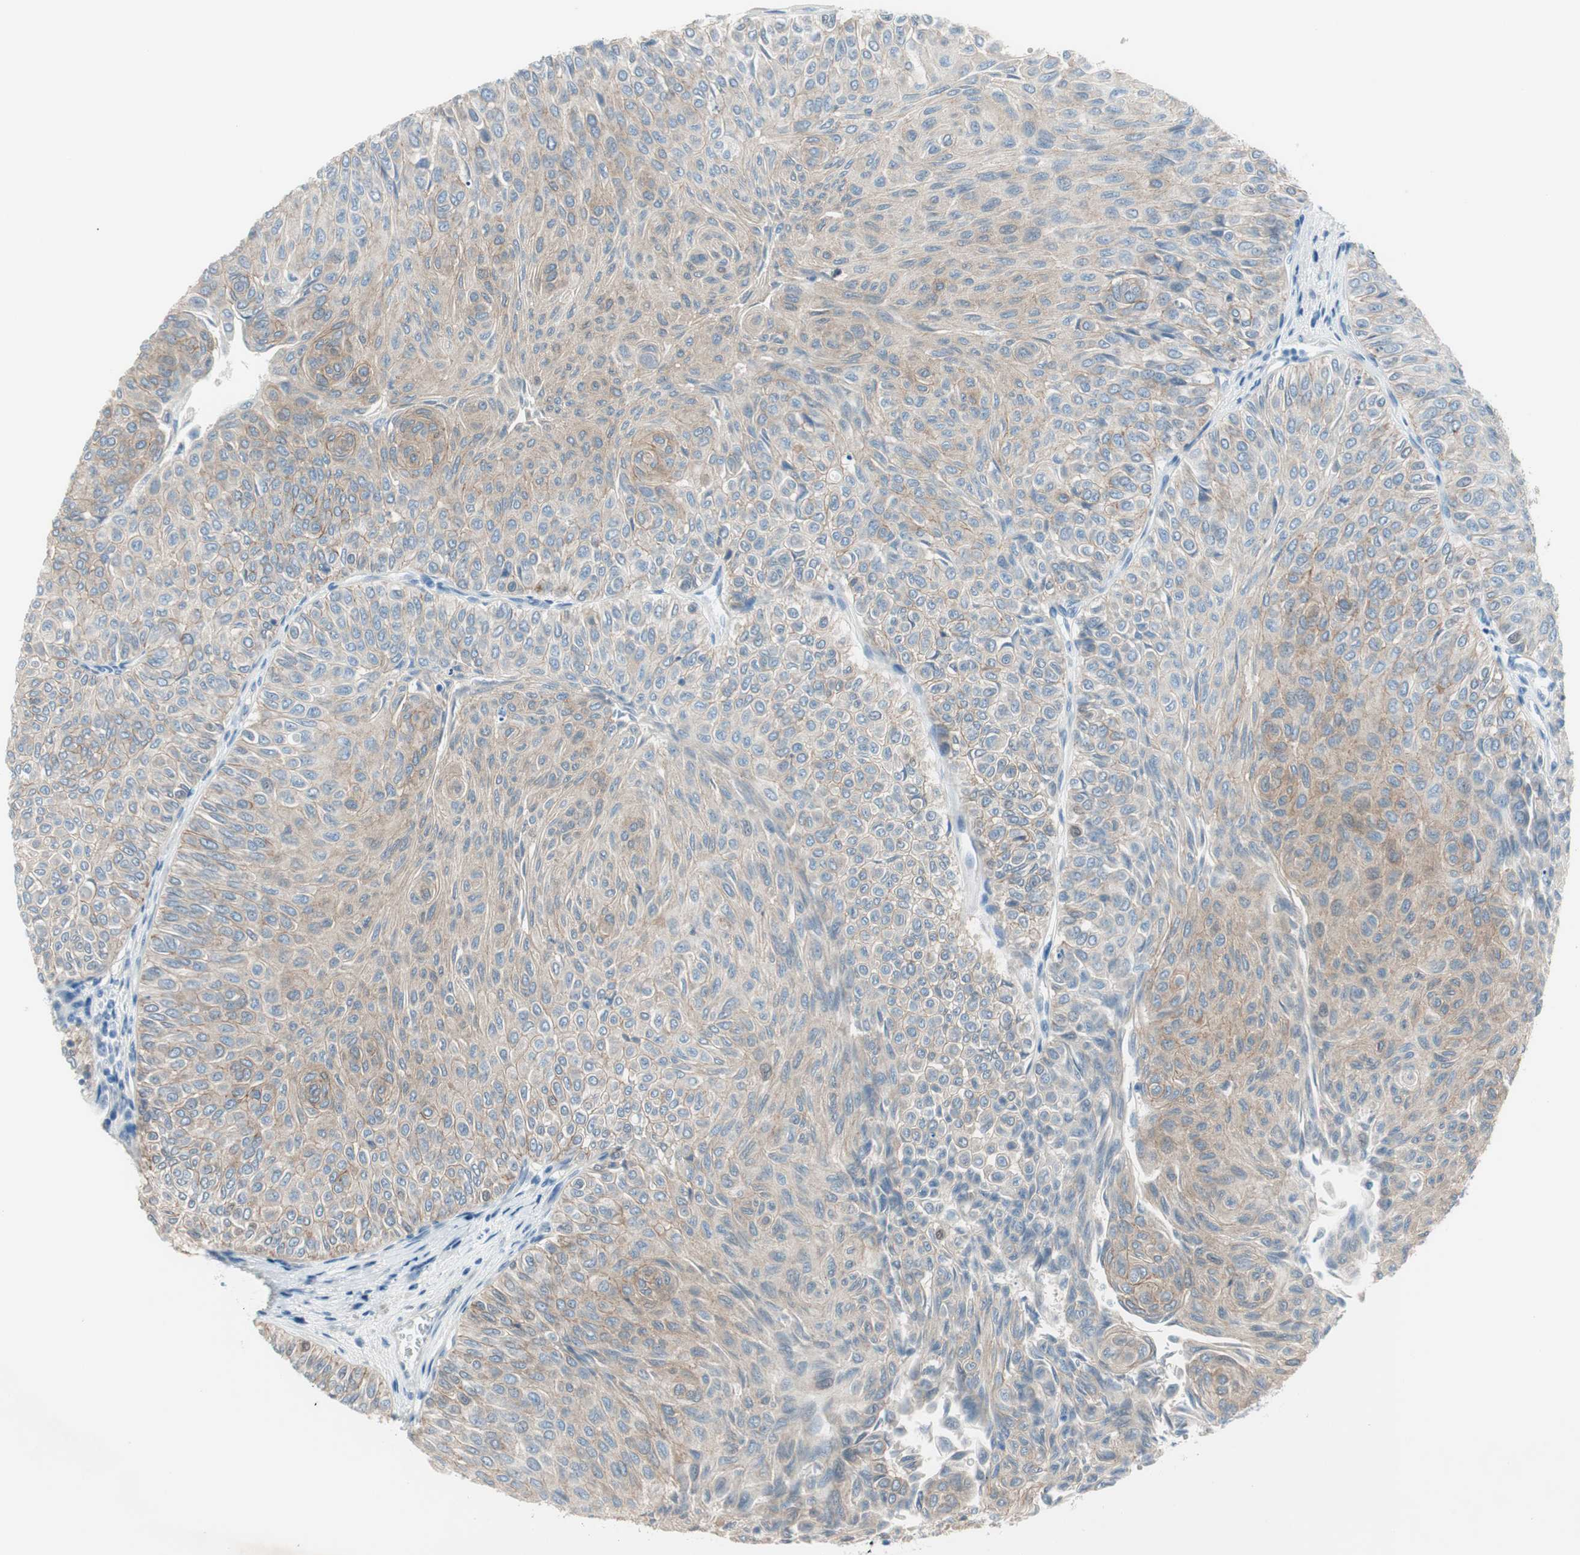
{"staining": {"intensity": "weak", "quantity": "25%-75%", "location": "cytoplasmic/membranous"}, "tissue": "urothelial cancer", "cell_type": "Tumor cells", "image_type": "cancer", "snomed": [{"axis": "morphology", "description": "Urothelial carcinoma, Low grade"}, {"axis": "topography", "description": "Urinary bladder"}], "caption": "Tumor cells display low levels of weak cytoplasmic/membranous expression in about 25%-75% of cells in human urothelial carcinoma (low-grade).", "gene": "PRRG4", "patient": {"sex": "male", "age": 78}}